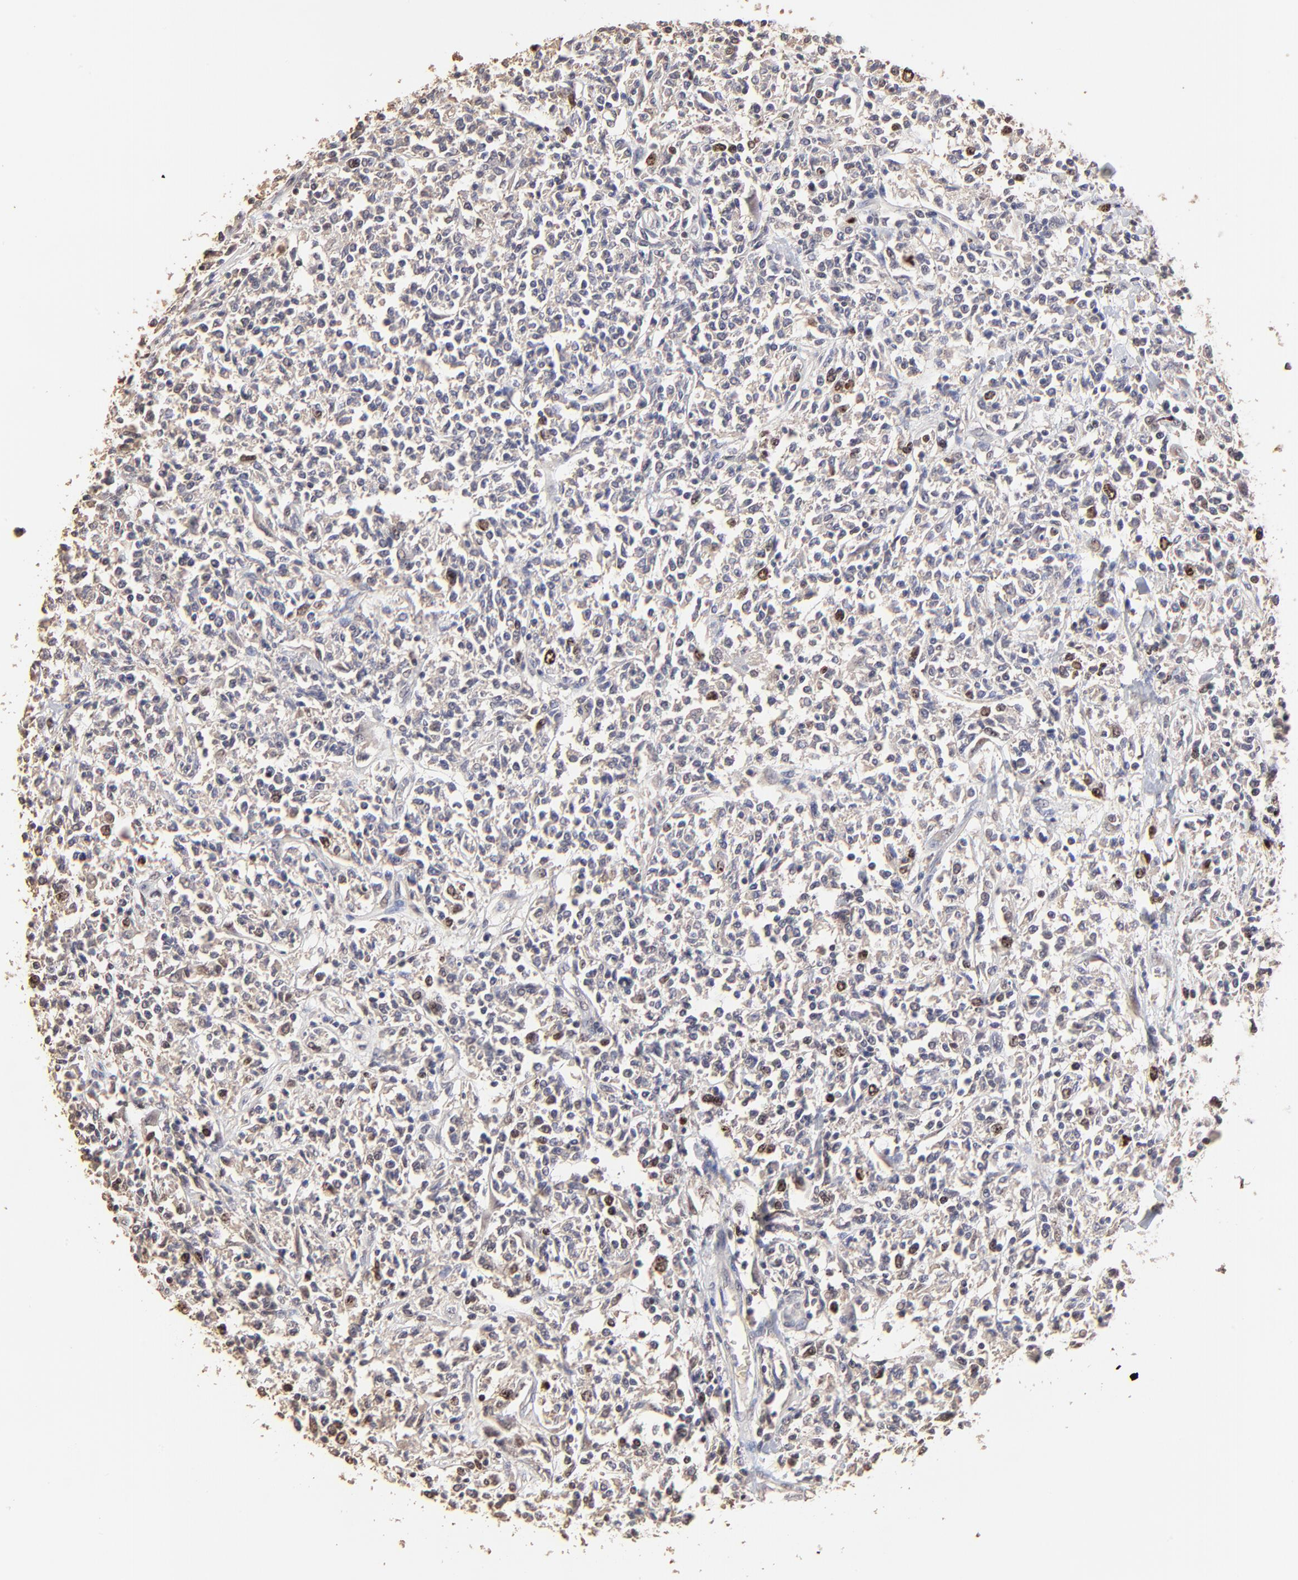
{"staining": {"intensity": "moderate", "quantity": "<25%", "location": "nuclear"}, "tissue": "lymphoma", "cell_type": "Tumor cells", "image_type": "cancer", "snomed": [{"axis": "morphology", "description": "Malignant lymphoma, non-Hodgkin's type, Low grade"}, {"axis": "topography", "description": "Small intestine"}], "caption": "A brown stain shows moderate nuclear positivity of a protein in malignant lymphoma, non-Hodgkin's type (low-grade) tumor cells.", "gene": "BIRC5", "patient": {"sex": "female", "age": 59}}